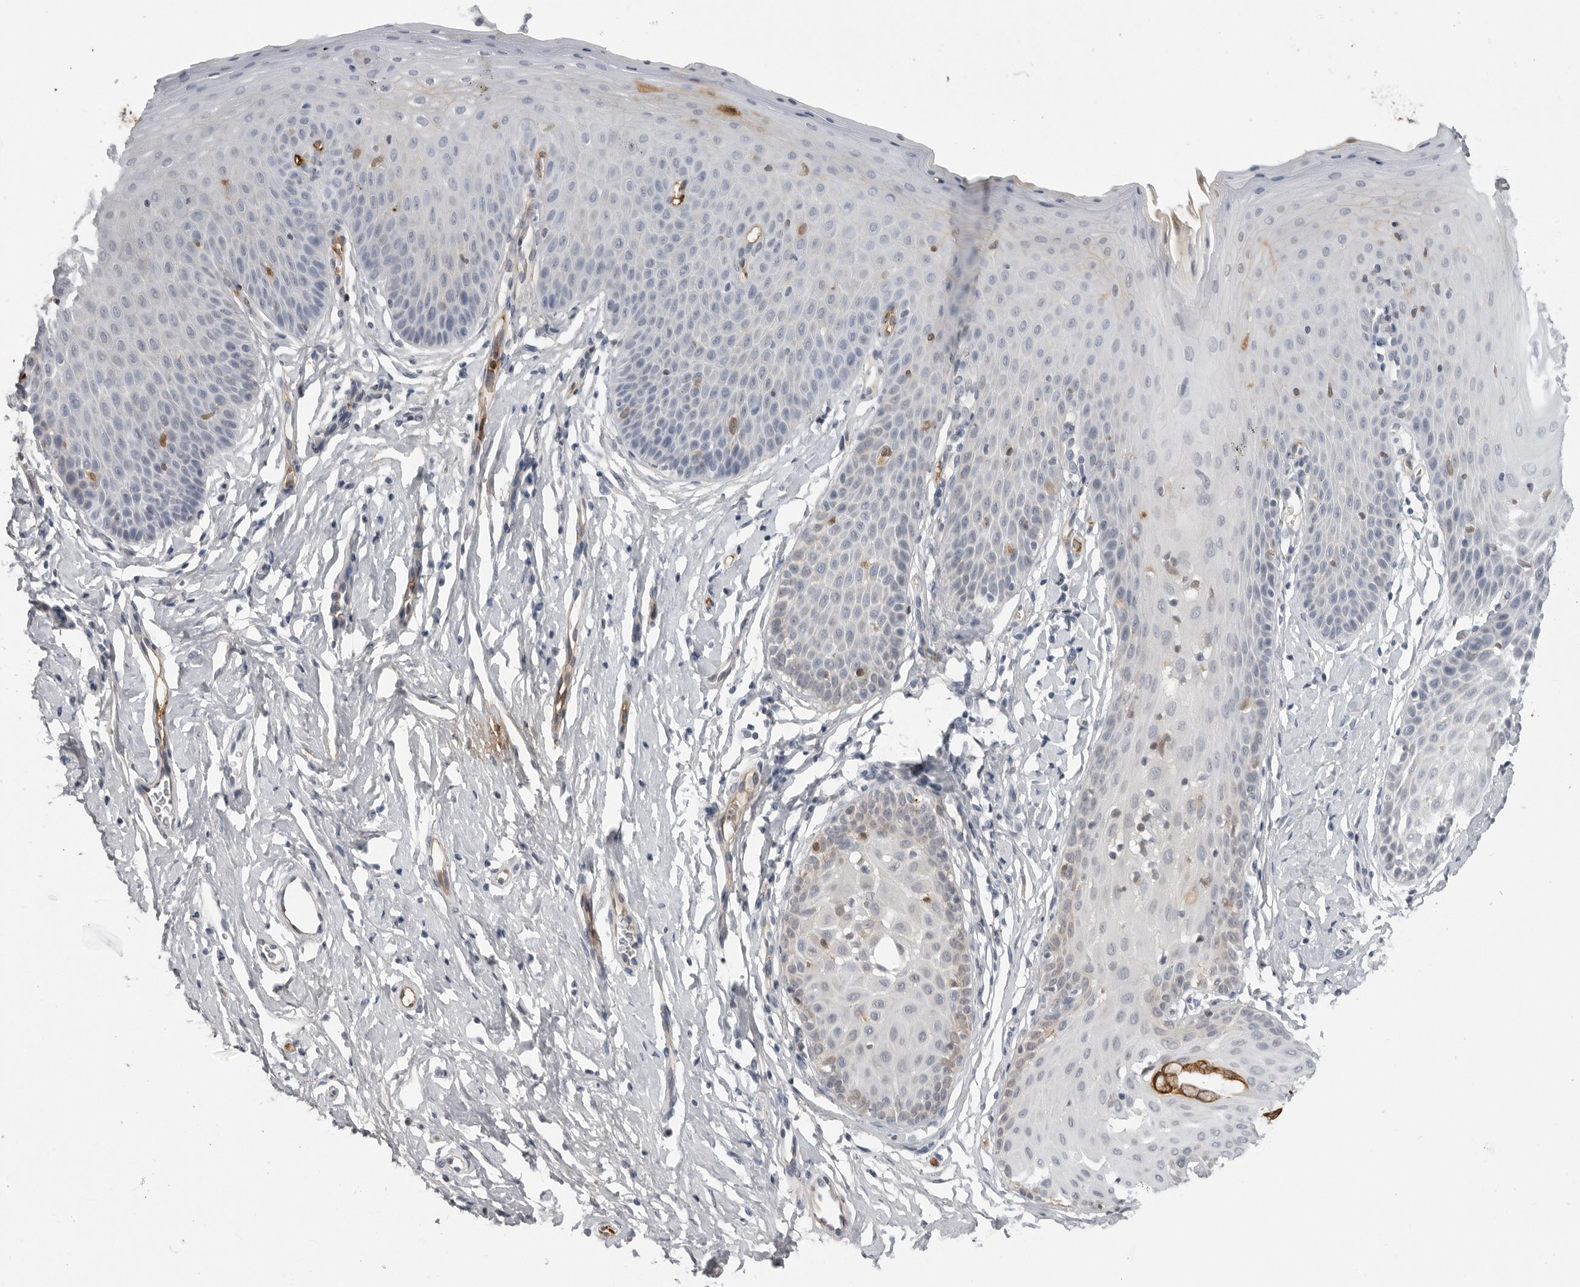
{"staining": {"intensity": "strong", "quantity": ">75%", "location": "cytoplasmic/membranous"}, "tissue": "cervix", "cell_type": "Glandular cells", "image_type": "normal", "snomed": [{"axis": "morphology", "description": "Normal tissue, NOS"}, {"axis": "topography", "description": "Cervix"}], "caption": "Protein expression analysis of normal cervix displays strong cytoplasmic/membranous expression in about >75% of glandular cells. (IHC, brightfield microscopy, high magnification).", "gene": "SERPINF2", "patient": {"sex": "female", "age": 36}}